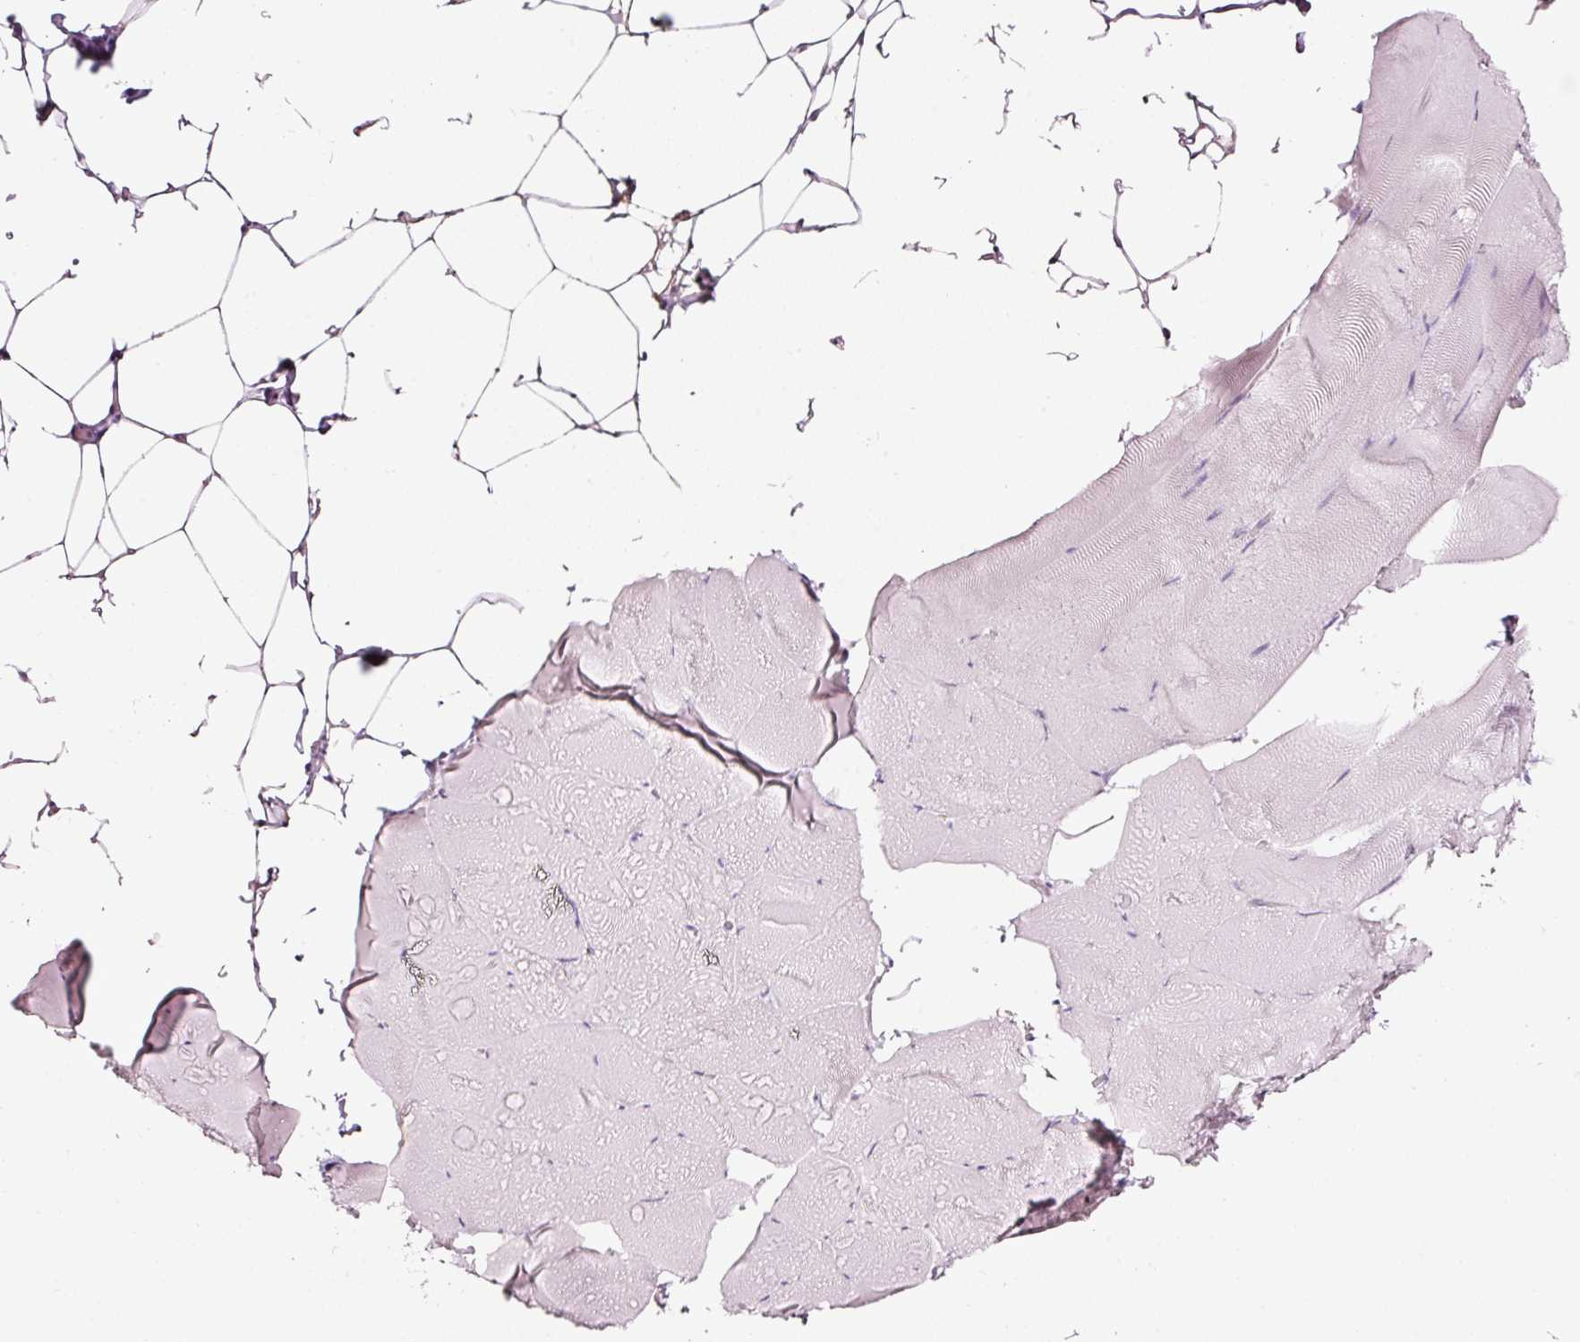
{"staining": {"intensity": "negative", "quantity": "none", "location": "none"}, "tissue": "skeletal muscle", "cell_type": "Myocytes", "image_type": "normal", "snomed": [{"axis": "morphology", "description": "Normal tissue, NOS"}, {"axis": "topography", "description": "Skeletal muscle"}], "caption": "High power microscopy histopathology image of an immunohistochemistry micrograph of benign skeletal muscle, revealing no significant expression in myocytes. (Stains: DAB (3,3'-diaminobenzidine) immunohistochemistry (IHC) with hematoxylin counter stain, Microscopy: brightfield microscopy at high magnification).", "gene": "SDF4", "patient": {"sex": "female", "age": 64}}